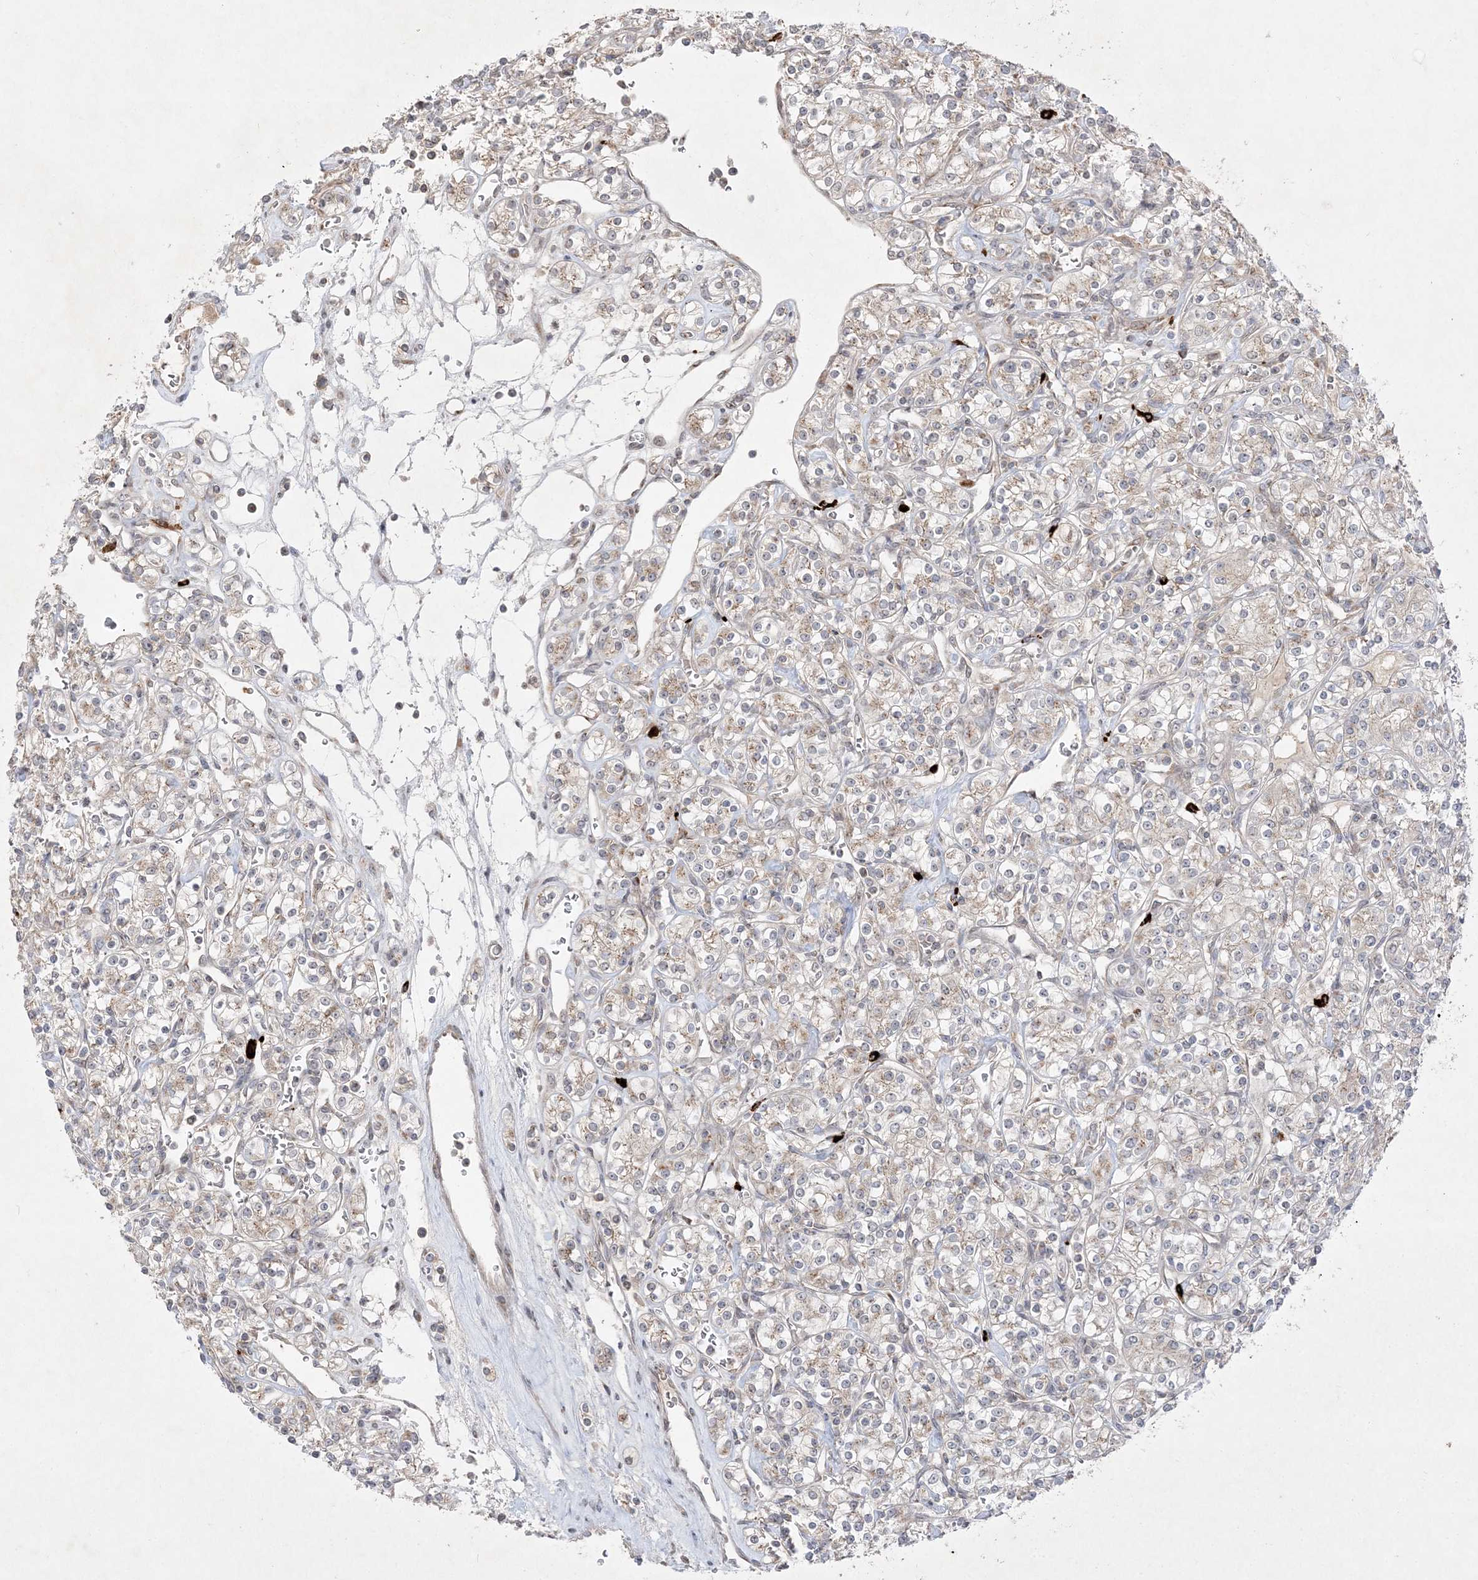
{"staining": {"intensity": "weak", "quantity": "25%-75%", "location": "cytoplasmic/membranous"}, "tissue": "renal cancer", "cell_type": "Tumor cells", "image_type": "cancer", "snomed": [{"axis": "morphology", "description": "Adenocarcinoma, NOS"}, {"axis": "topography", "description": "Kidney"}], "caption": "Immunohistochemistry (DAB (3,3'-diaminobenzidine)) staining of human renal adenocarcinoma displays weak cytoplasmic/membranous protein expression in approximately 25%-75% of tumor cells.", "gene": "CLNK", "patient": {"sex": "male", "age": 77}}